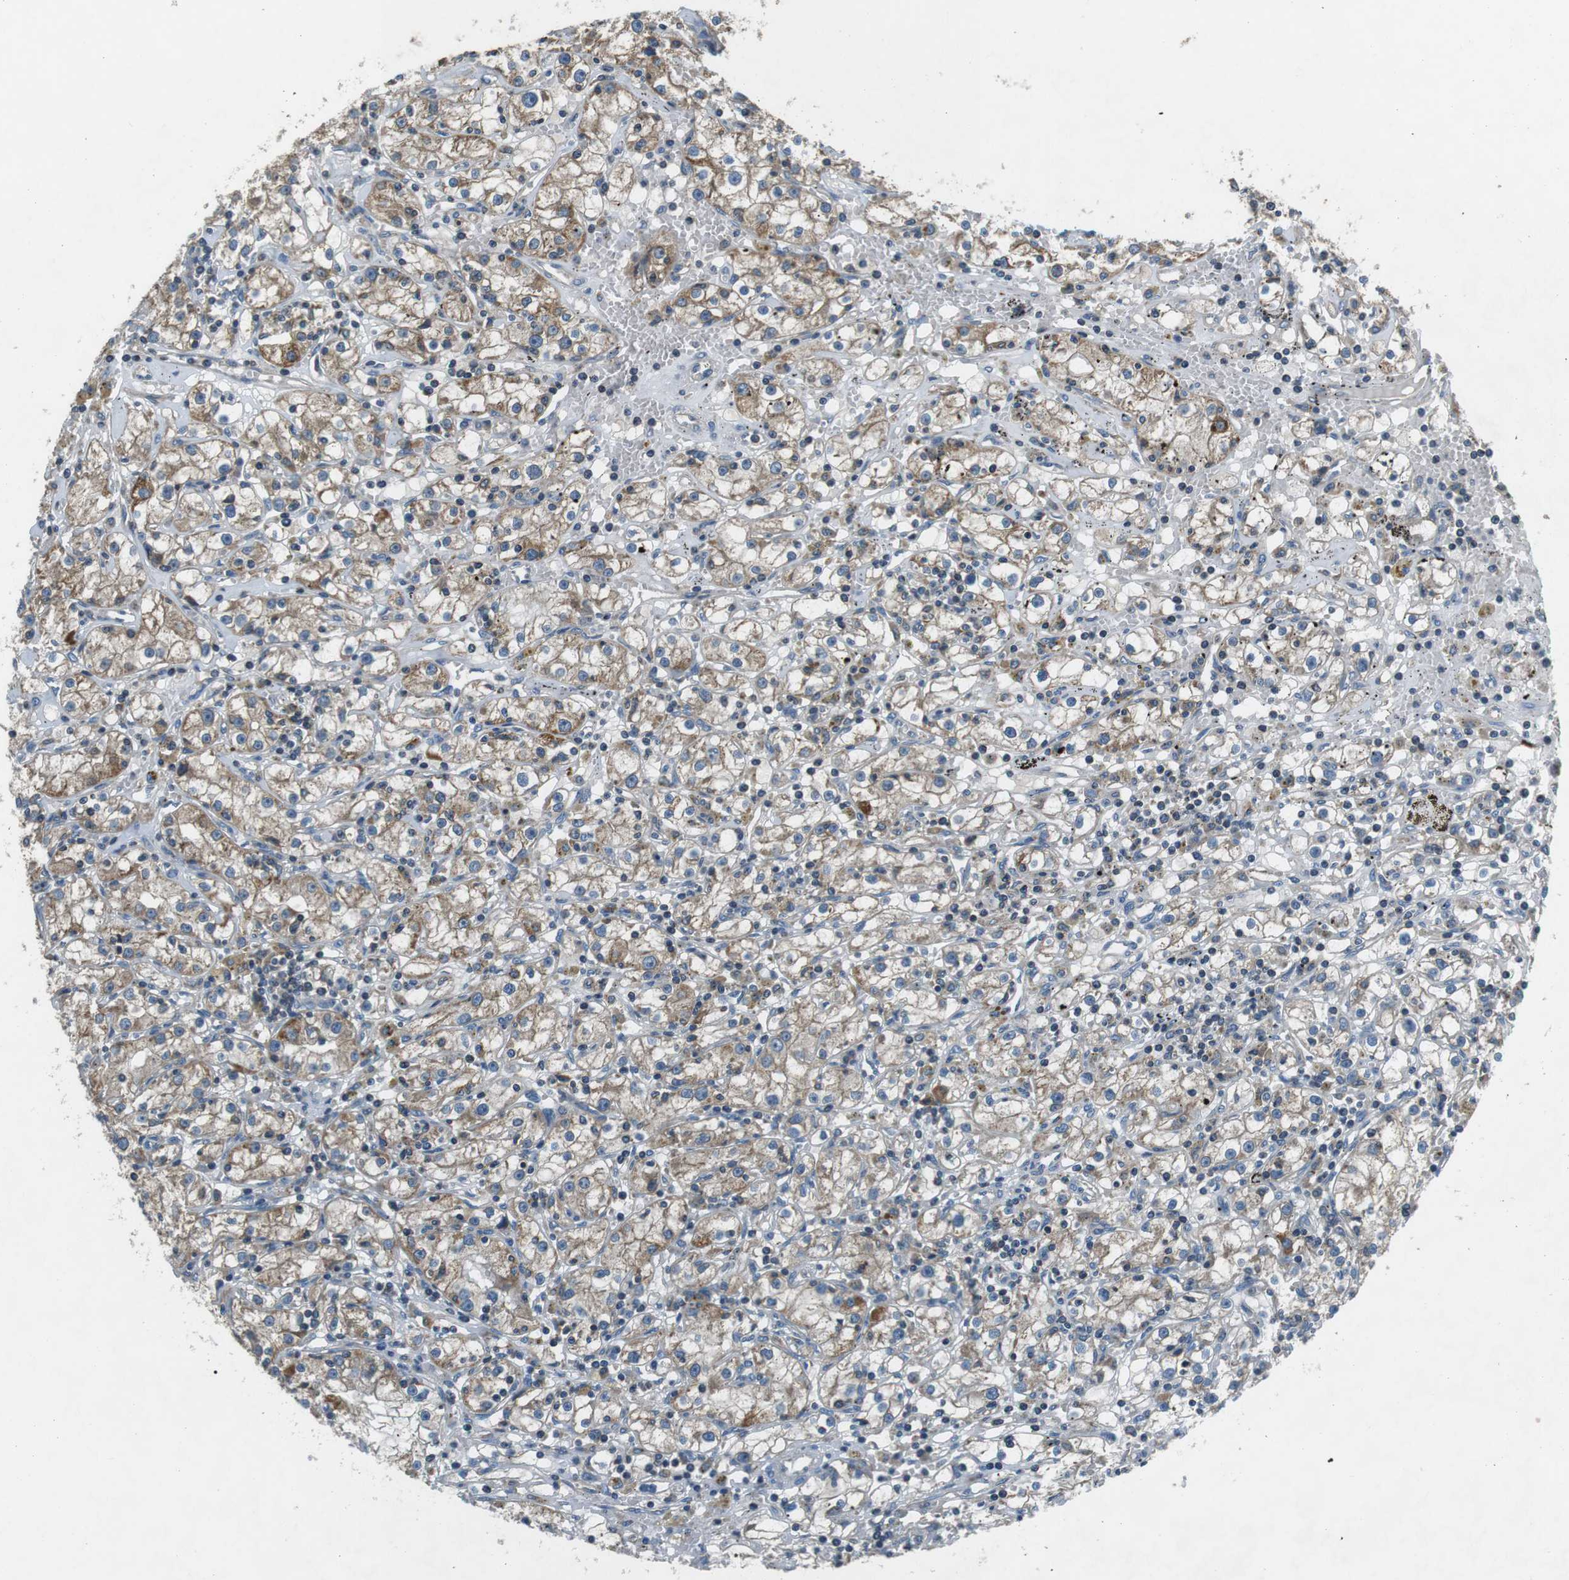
{"staining": {"intensity": "moderate", "quantity": "25%-75%", "location": "cytoplasmic/membranous"}, "tissue": "renal cancer", "cell_type": "Tumor cells", "image_type": "cancer", "snomed": [{"axis": "morphology", "description": "Adenocarcinoma, NOS"}, {"axis": "topography", "description": "Kidney"}], "caption": "The histopathology image reveals a brown stain indicating the presence of a protein in the cytoplasmic/membranous of tumor cells in renal adenocarcinoma. (DAB IHC with brightfield microscopy, high magnification).", "gene": "FAM3B", "patient": {"sex": "male", "age": 56}}